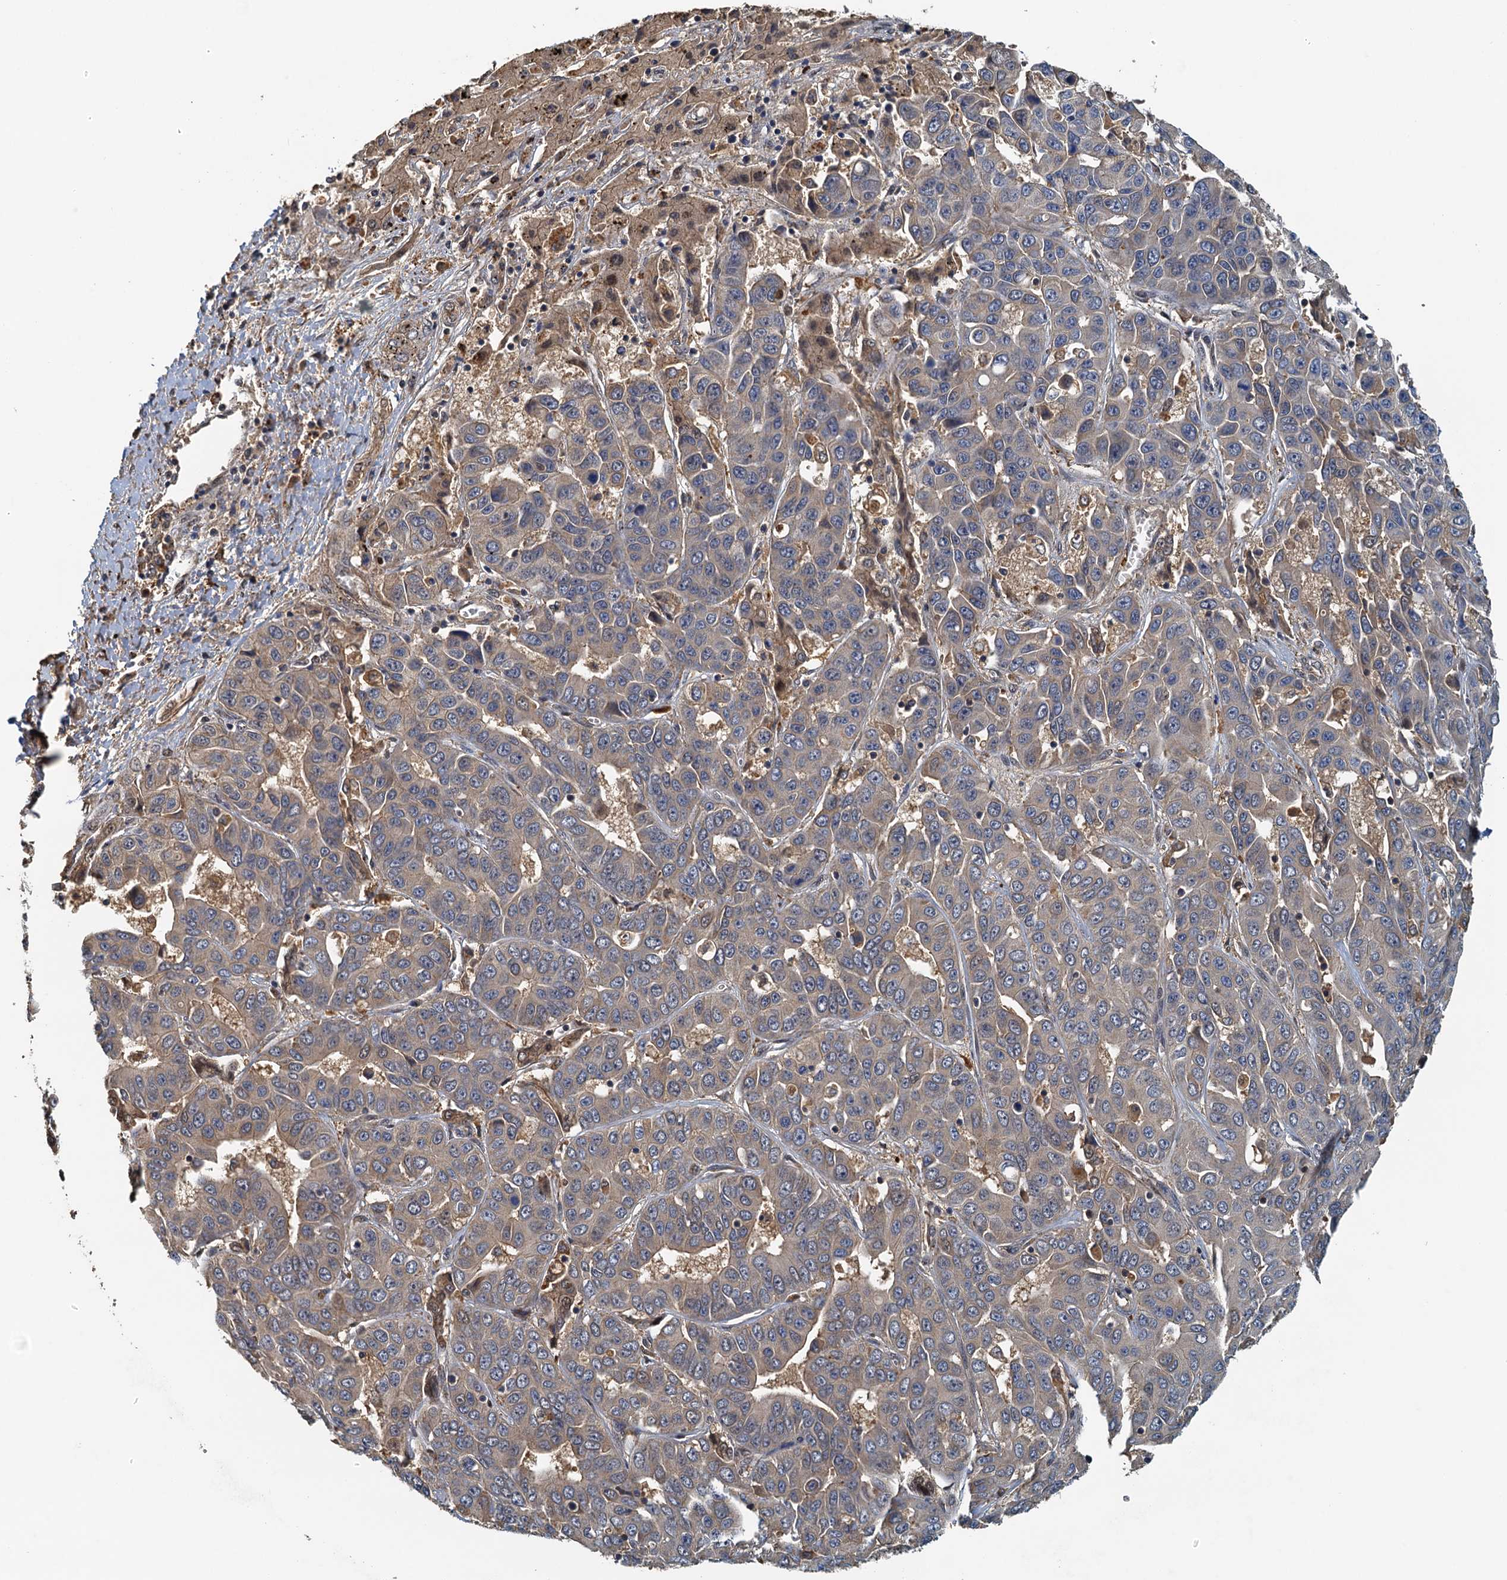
{"staining": {"intensity": "weak", "quantity": "<25%", "location": "cytoplasmic/membranous"}, "tissue": "liver cancer", "cell_type": "Tumor cells", "image_type": "cancer", "snomed": [{"axis": "morphology", "description": "Cholangiocarcinoma"}, {"axis": "topography", "description": "Liver"}], "caption": "This photomicrograph is of liver cholangiocarcinoma stained with immunohistochemistry (IHC) to label a protein in brown with the nuclei are counter-stained blue. There is no positivity in tumor cells. Nuclei are stained in blue.", "gene": "UBL7", "patient": {"sex": "female", "age": 52}}